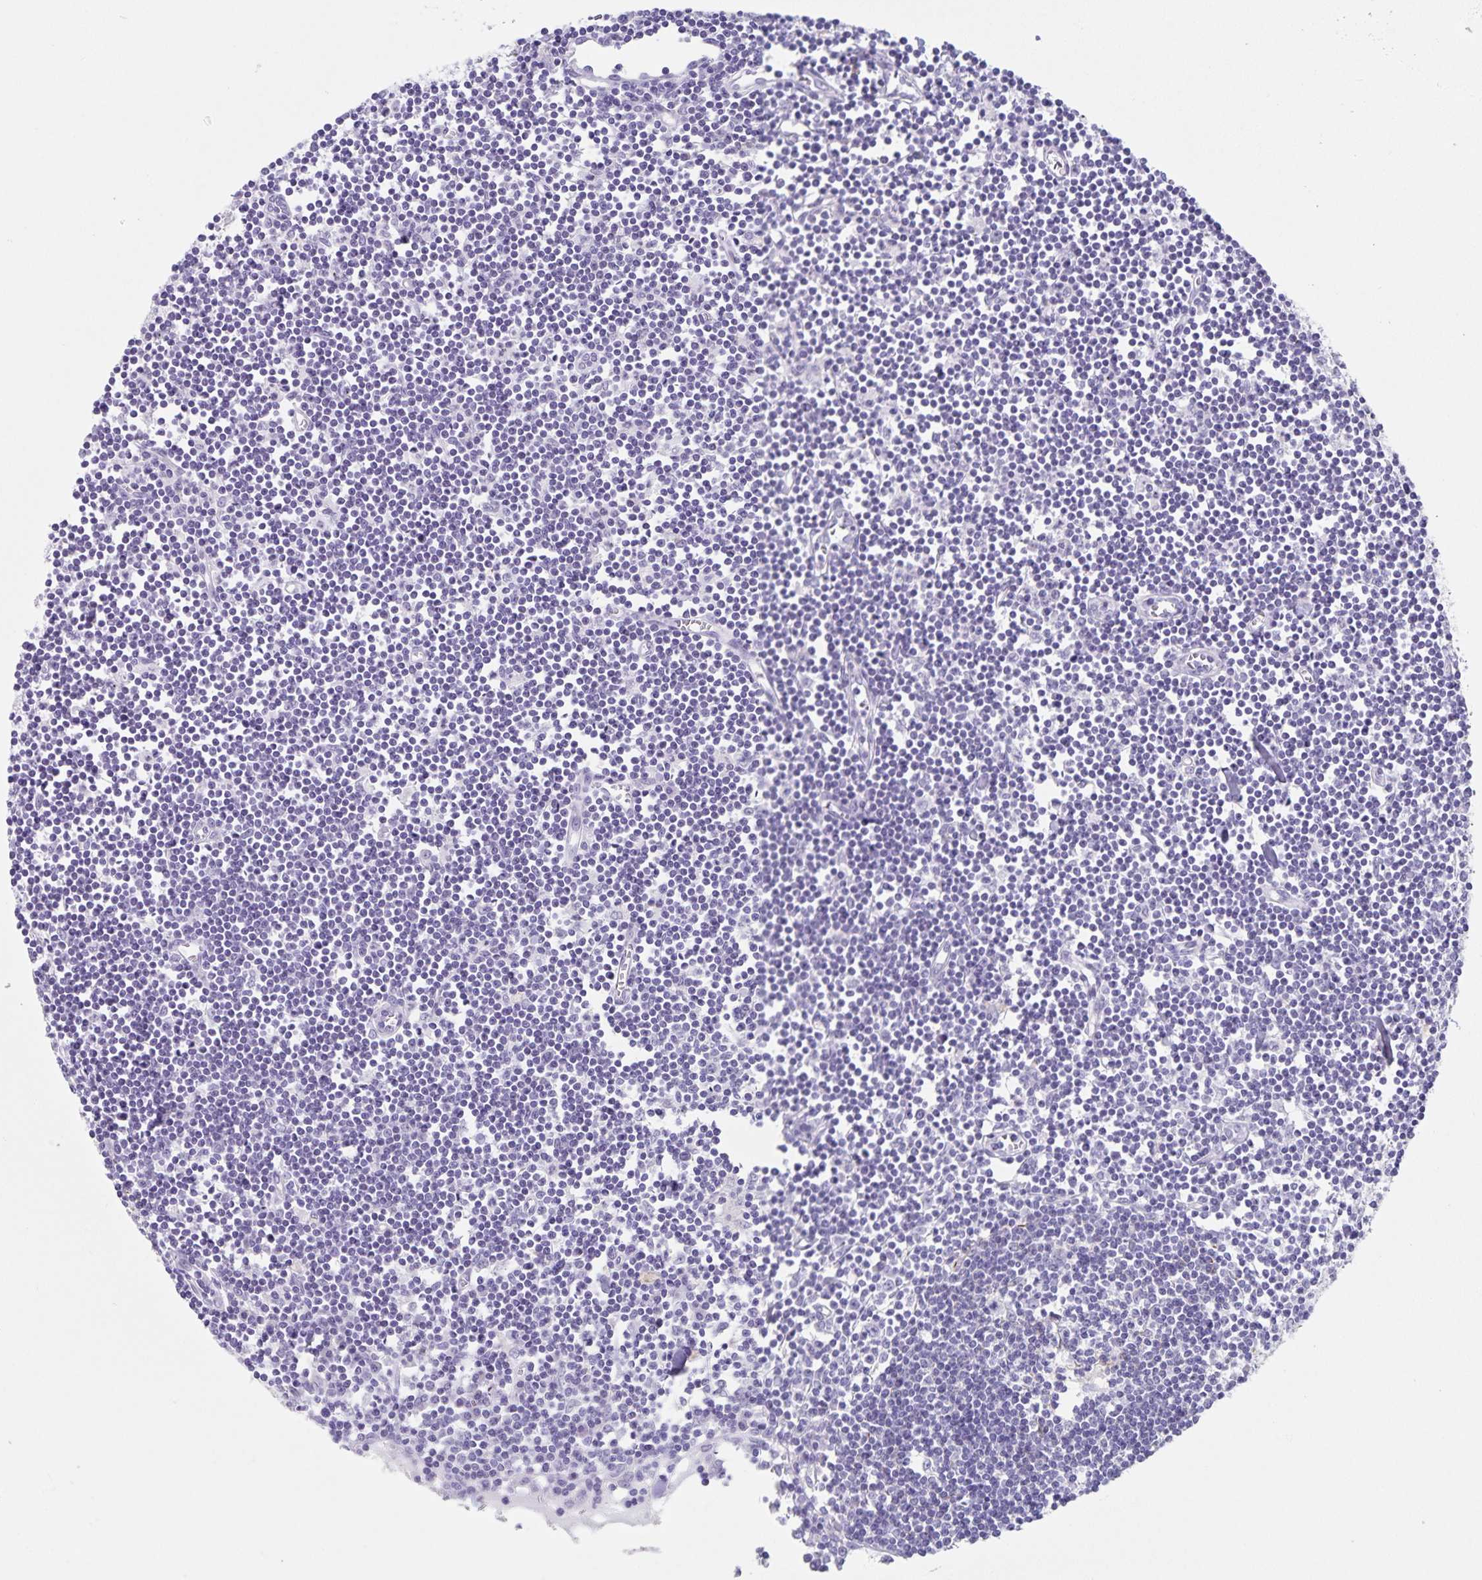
{"staining": {"intensity": "negative", "quantity": "none", "location": "none"}, "tissue": "lymph node", "cell_type": "Germinal center cells", "image_type": "normal", "snomed": [{"axis": "morphology", "description": "Normal tissue, NOS"}, {"axis": "topography", "description": "Lymph node"}], "caption": "High power microscopy histopathology image of an immunohistochemistry image of normal lymph node, revealing no significant positivity in germinal center cells.", "gene": "SYNM", "patient": {"sex": "female", "age": 65}}